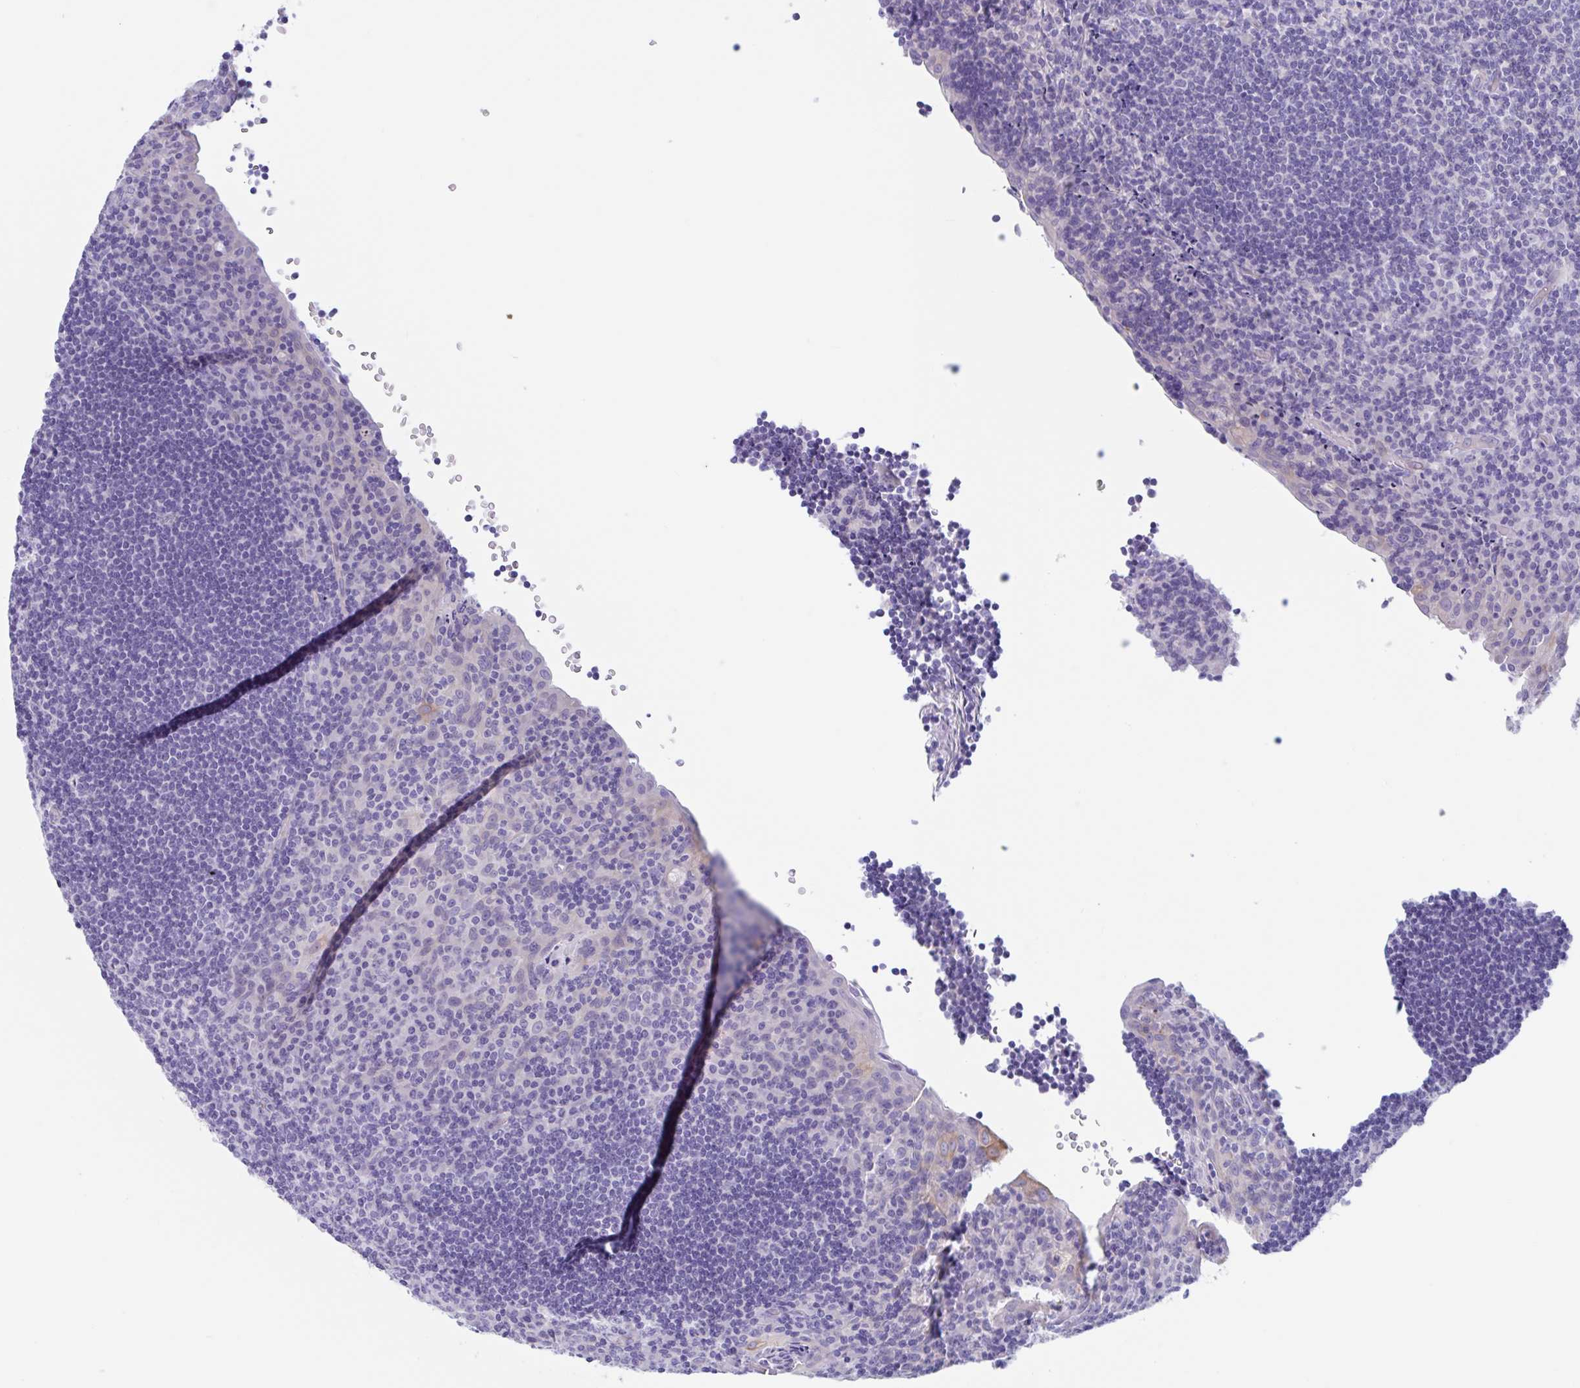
{"staining": {"intensity": "negative", "quantity": "none", "location": "none"}, "tissue": "tonsil", "cell_type": "Germinal center cells", "image_type": "normal", "snomed": [{"axis": "morphology", "description": "Normal tissue, NOS"}, {"axis": "topography", "description": "Tonsil"}], "caption": "Germinal center cells show no significant positivity in benign tonsil. The staining was performed using DAB (3,3'-diaminobenzidine) to visualize the protein expression in brown, while the nuclei were stained in blue with hematoxylin (Magnification: 20x).", "gene": "OR6N2", "patient": {"sex": "male", "age": 17}}